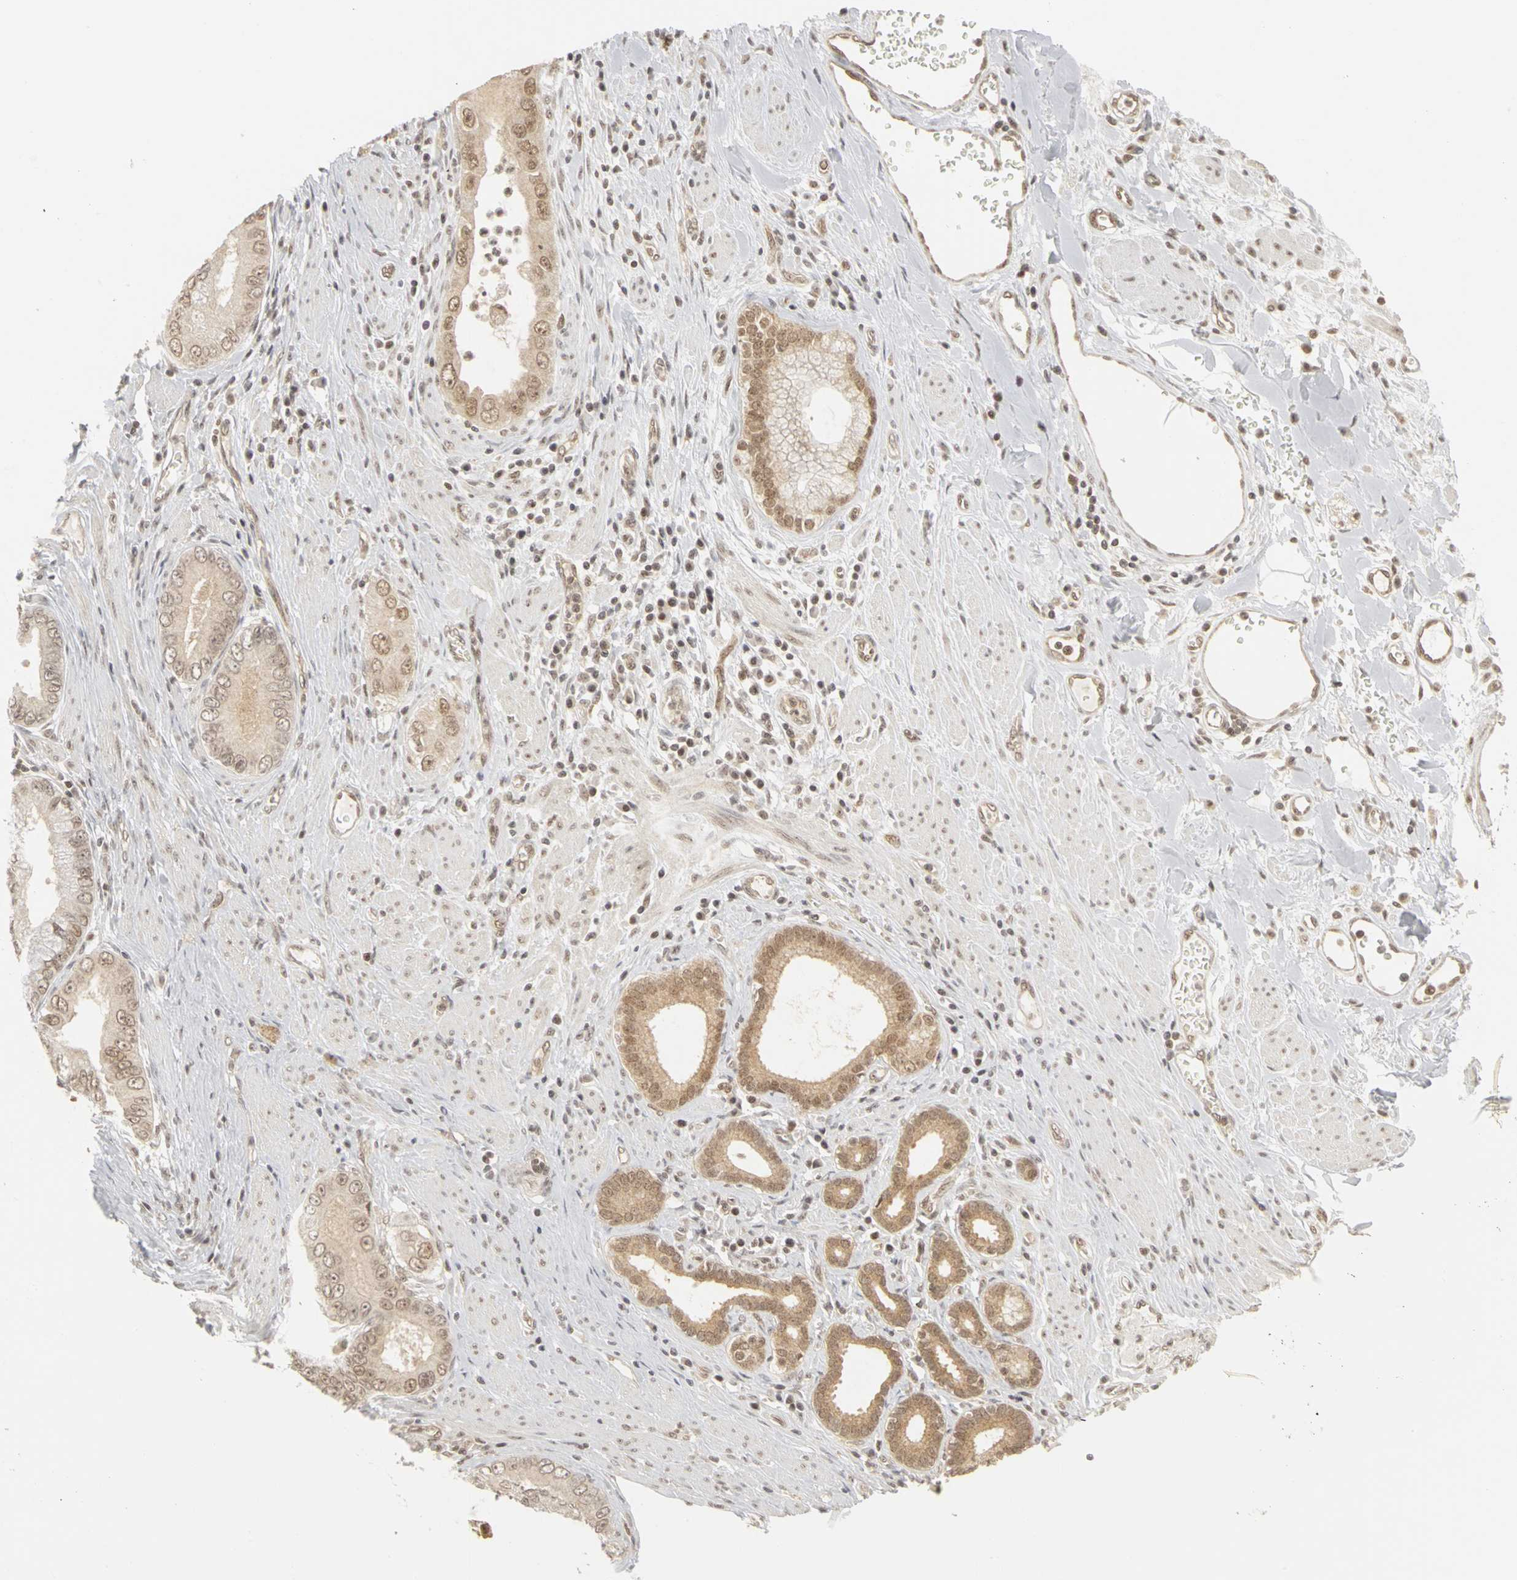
{"staining": {"intensity": "moderate", "quantity": ">75%", "location": "cytoplasmic/membranous,nuclear"}, "tissue": "pancreatic cancer", "cell_type": "Tumor cells", "image_type": "cancer", "snomed": [{"axis": "morphology", "description": "Normal tissue, NOS"}, {"axis": "topography", "description": "Lymph node"}], "caption": "High-power microscopy captured an immunohistochemistry (IHC) histopathology image of pancreatic cancer, revealing moderate cytoplasmic/membranous and nuclear expression in about >75% of tumor cells. (DAB (3,3'-diaminobenzidine) IHC, brown staining for protein, blue staining for nuclei).", "gene": "CSNK2B", "patient": {"sex": "male", "age": 50}}